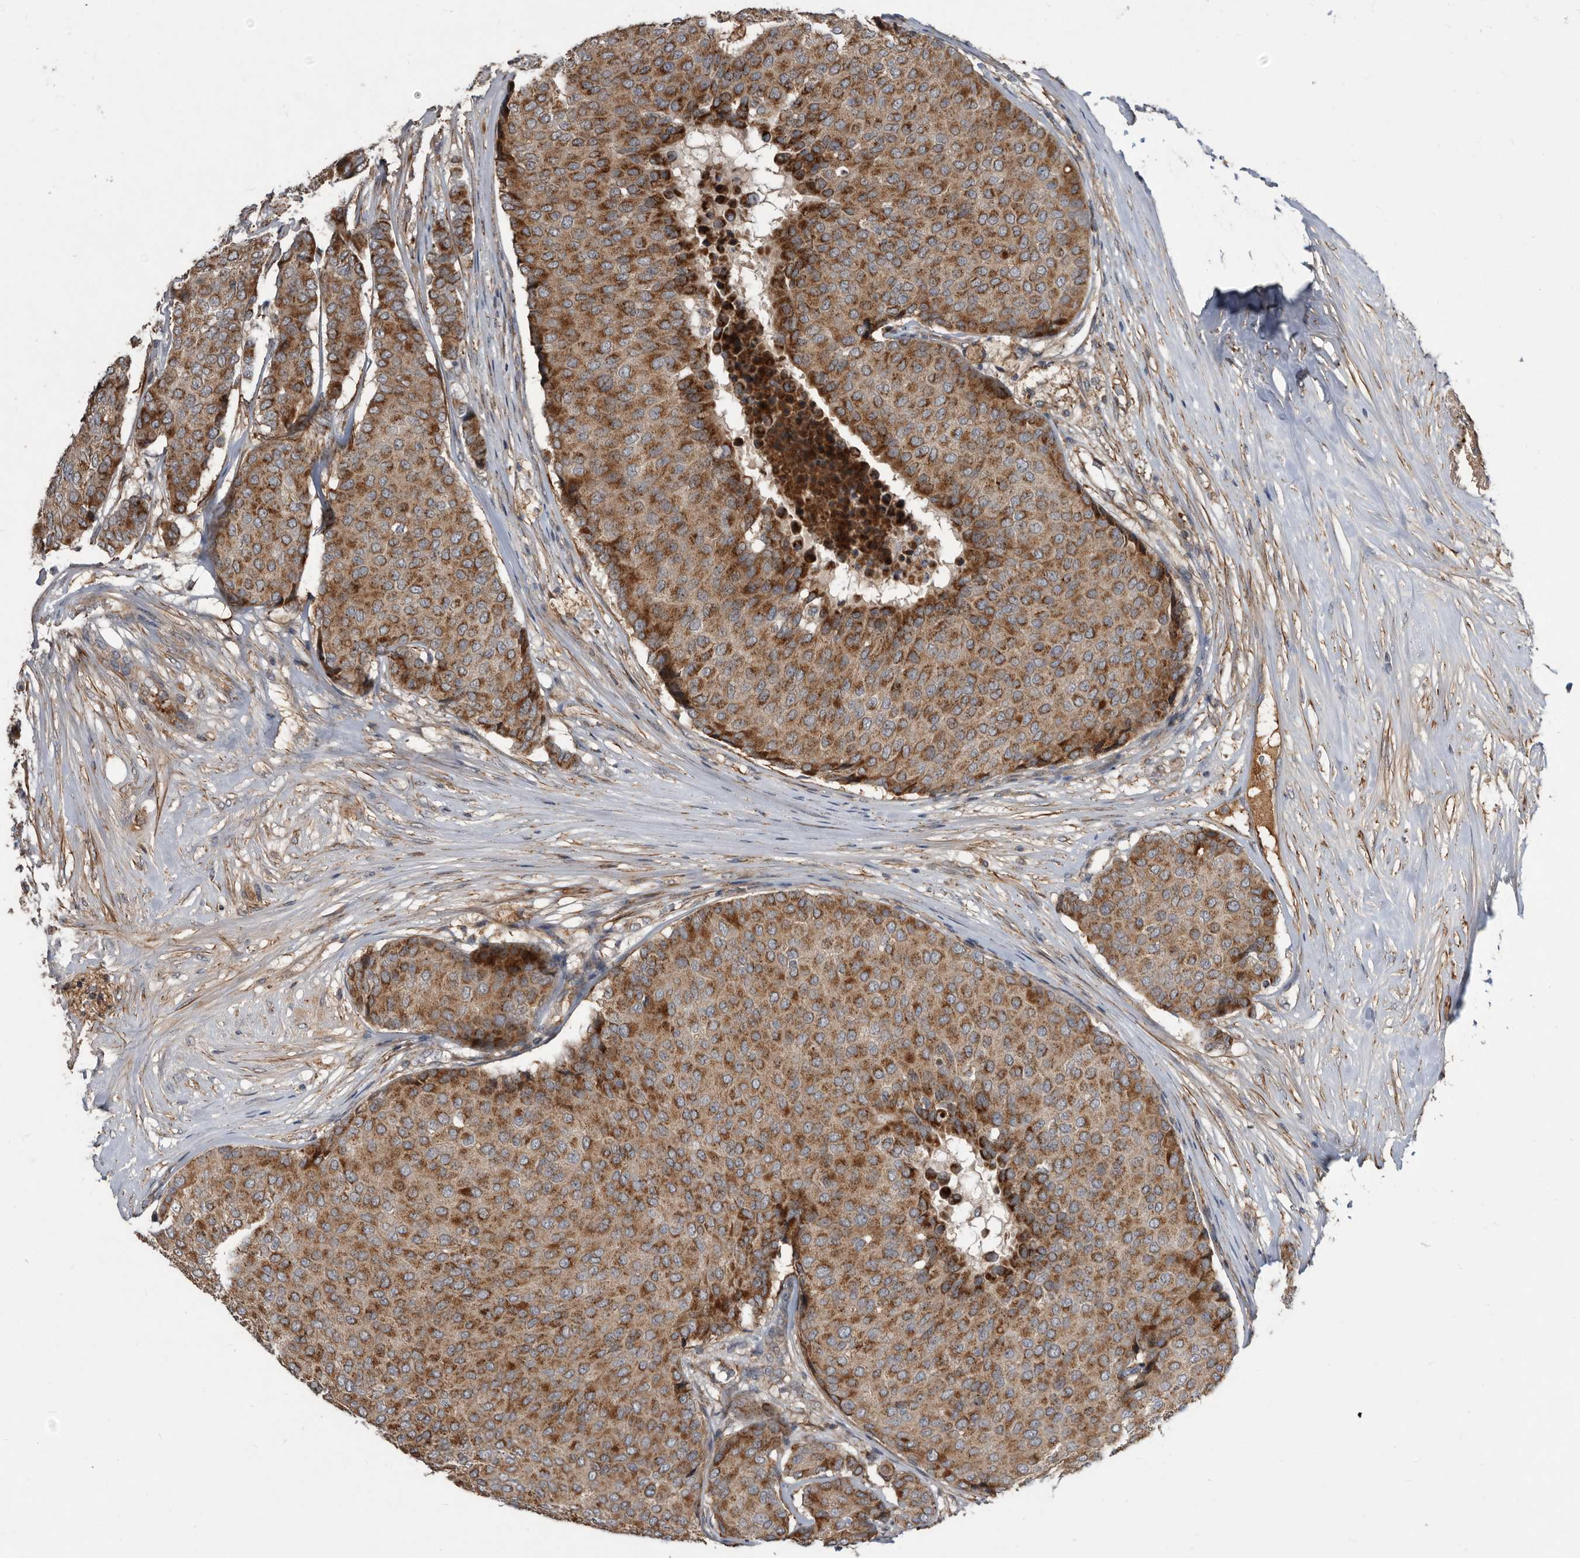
{"staining": {"intensity": "moderate", "quantity": ">75%", "location": "cytoplasmic/membranous"}, "tissue": "breast cancer", "cell_type": "Tumor cells", "image_type": "cancer", "snomed": [{"axis": "morphology", "description": "Duct carcinoma"}, {"axis": "topography", "description": "Breast"}], "caption": "Breast cancer stained with a protein marker displays moderate staining in tumor cells.", "gene": "PI15", "patient": {"sex": "female", "age": 75}}